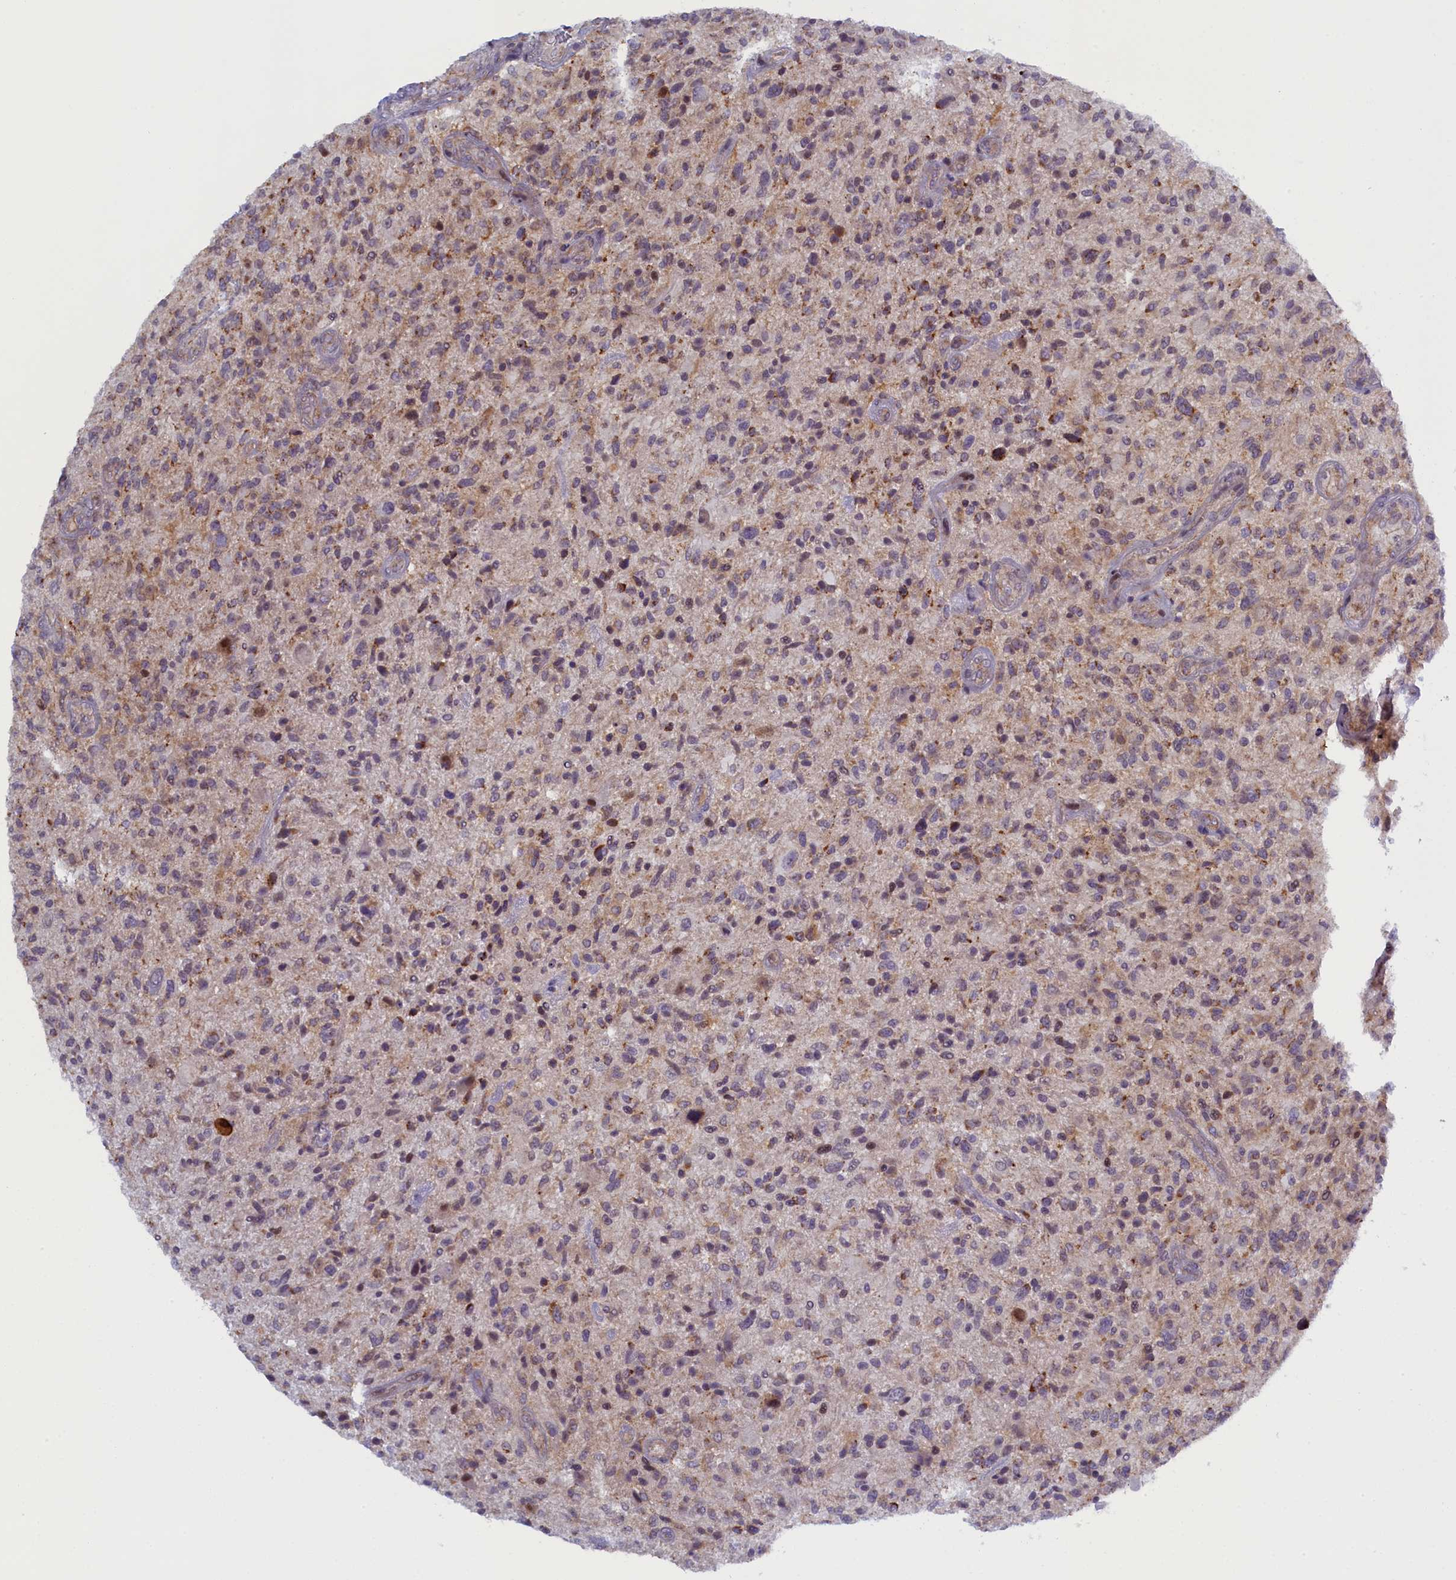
{"staining": {"intensity": "negative", "quantity": "none", "location": "none"}, "tissue": "glioma", "cell_type": "Tumor cells", "image_type": "cancer", "snomed": [{"axis": "morphology", "description": "Glioma, malignant, High grade"}, {"axis": "topography", "description": "Brain"}], "caption": "Immunohistochemical staining of malignant high-grade glioma reveals no significant expression in tumor cells.", "gene": "CCL23", "patient": {"sex": "male", "age": 47}}